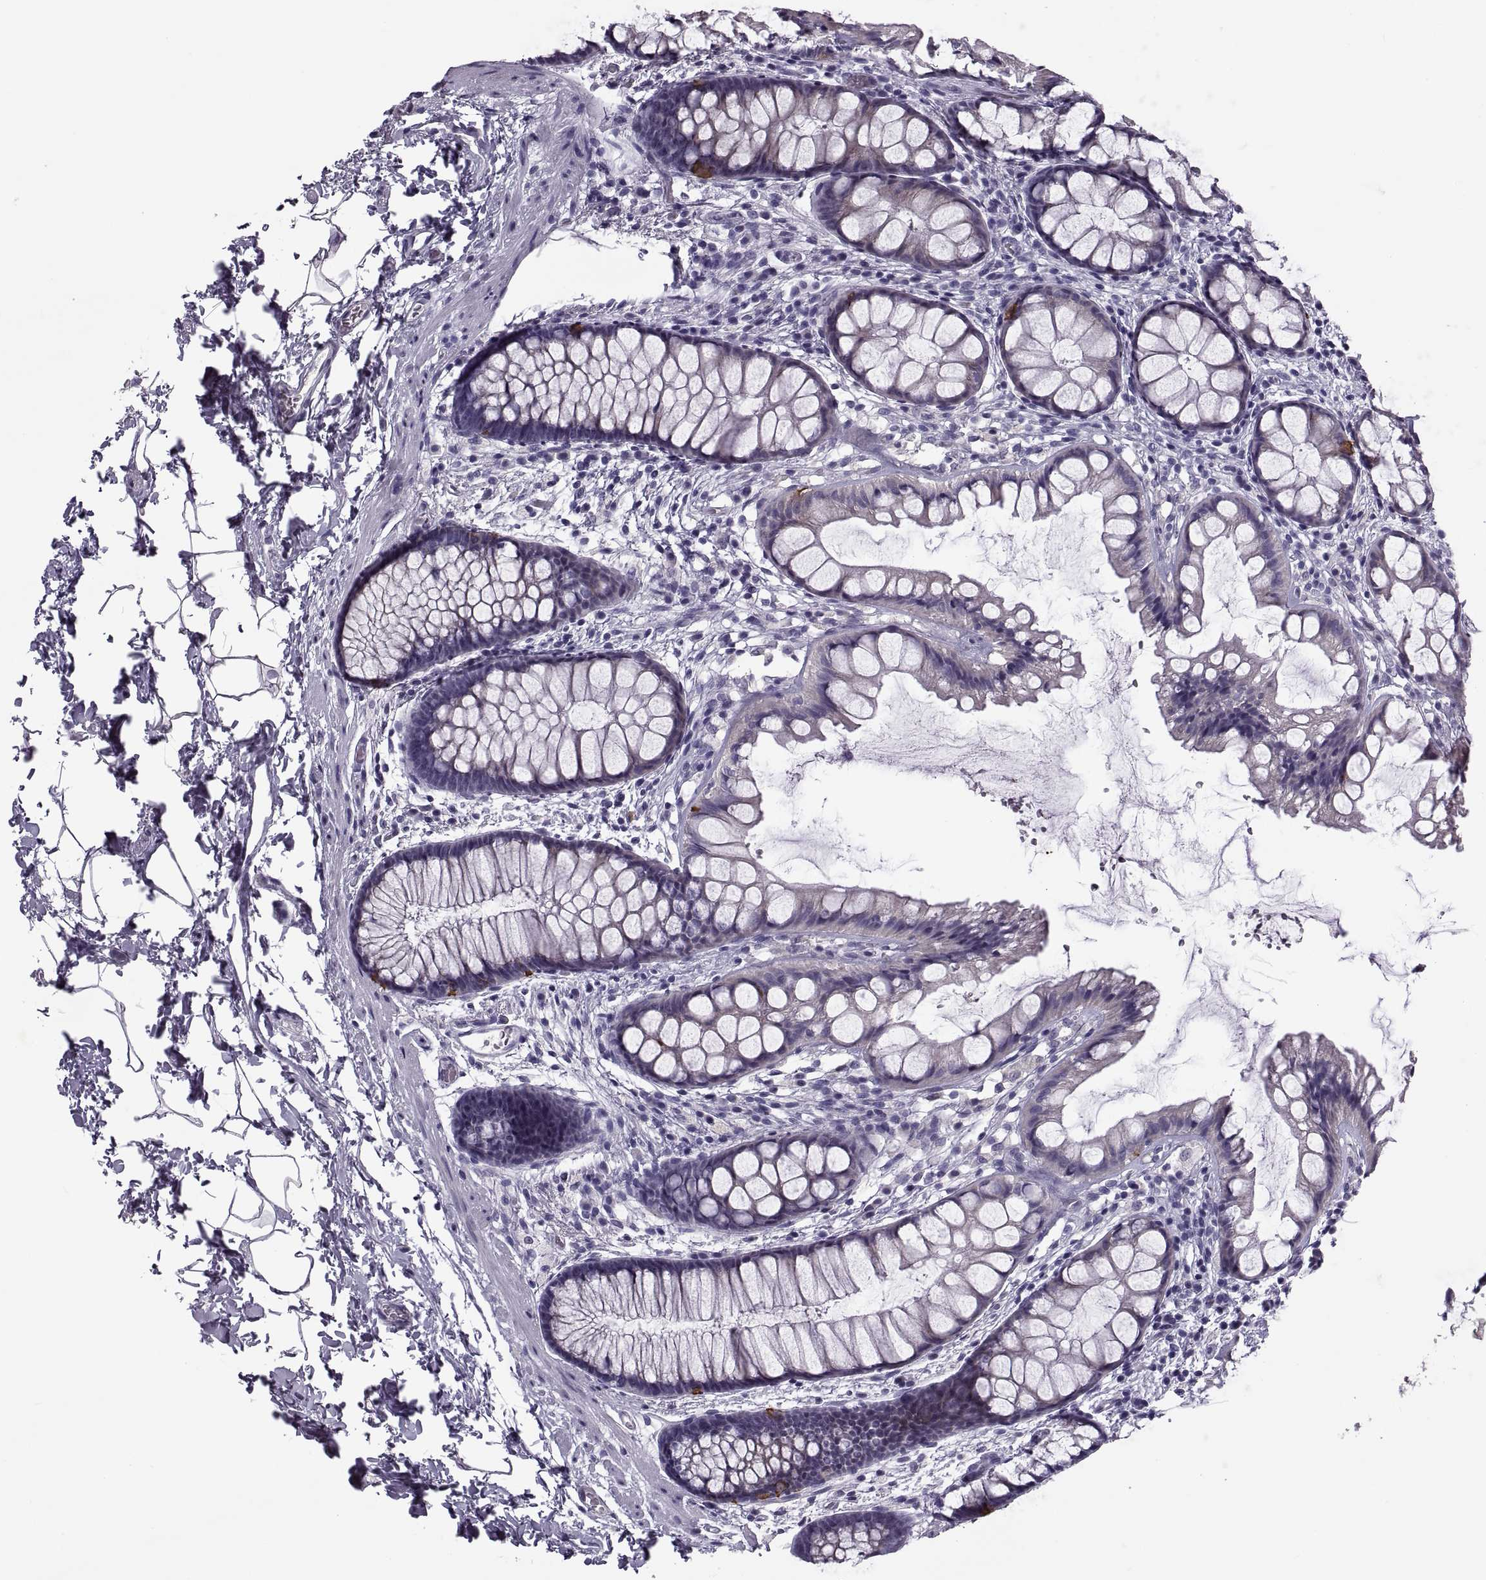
{"staining": {"intensity": "strong", "quantity": "<25%", "location": "cytoplasmic/membranous"}, "tissue": "rectum", "cell_type": "Glandular cells", "image_type": "normal", "snomed": [{"axis": "morphology", "description": "Normal tissue, NOS"}, {"axis": "topography", "description": "Rectum"}], "caption": "An image of rectum stained for a protein demonstrates strong cytoplasmic/membranous brown staining in glandular cells.", "gene": "MAGEB1", "patient": {"sex": "female", "age": 62}}